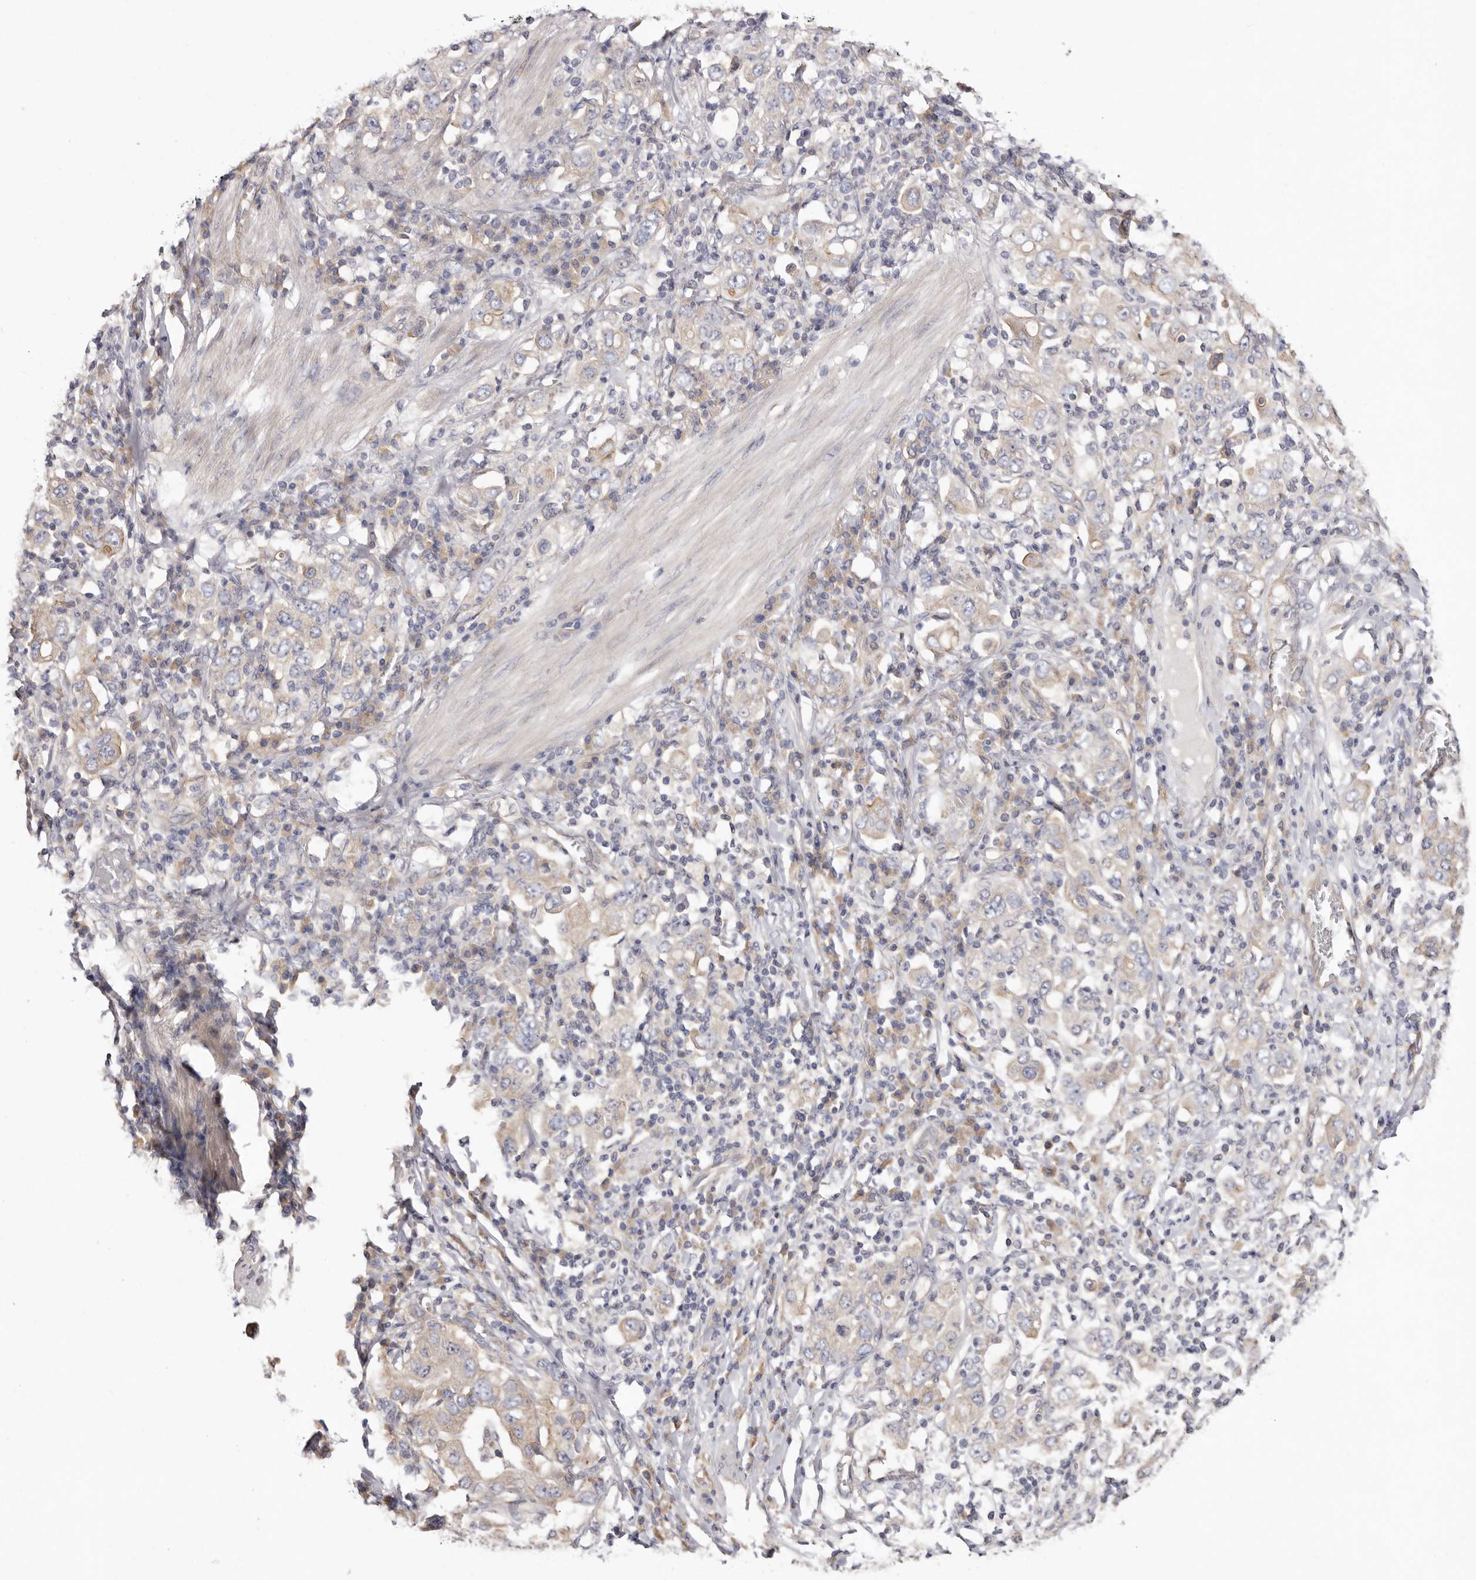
{"staining": {"intensity": "weak", "quantity": "<25%", "location": "cytoplasmic/membranous"}, "tissue": "stomach cancer", "cell_type": "Tumor cells", "image_type": "cancer", "snomed": [{"axis": "morphology", "description": "Adenocarcinoma, NOS"}, {"axis": "topography", "description": "Stomach, upper"}], "caption": "There is no significant positivity in tumor cells of stomach adenocarcinoma. Nuclei are stained in blue.", "gene": "FAM167B", "patient": {"sex": "male", "age": 62}}